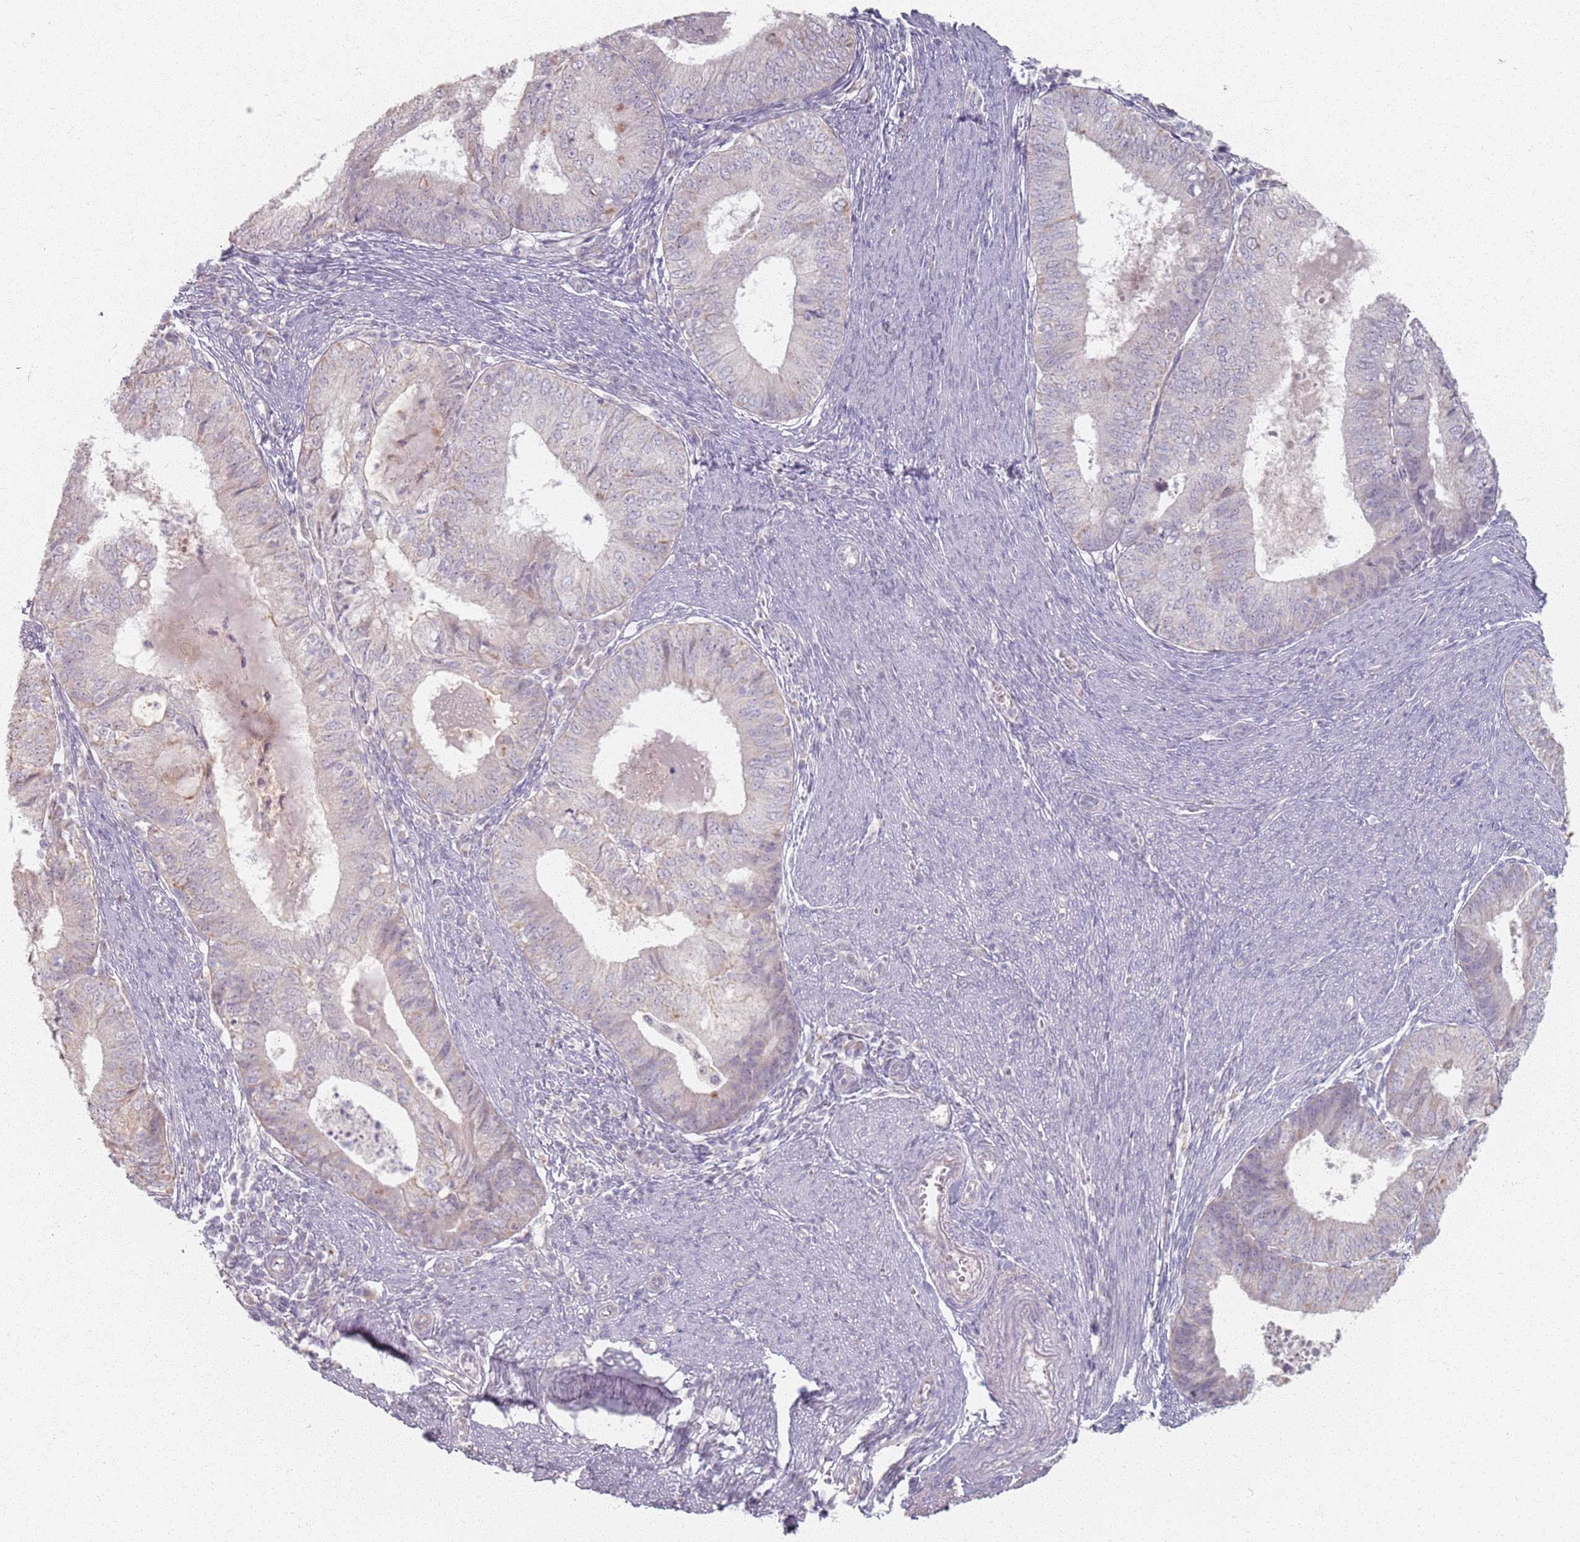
{"staining": {"intensity": "negative", "quantity": "none", "location": "none"}, "tissue": "endometrial cancer", "cell_type": "Tumor cells", "image_type": "cancer", "snomed": [{"axis": "morphology", "description": "Adenocarcinoma, NOS"}, {"axis": "topography", "description": "Endometrium"}], "caption": "Human adenocarcinoma (endometrial) stained for a protein using immunohistochemistry shows no positivity in tumor cells.", "gene": "PKD2L2", "patient": {"sex": "female", "age": 57}}